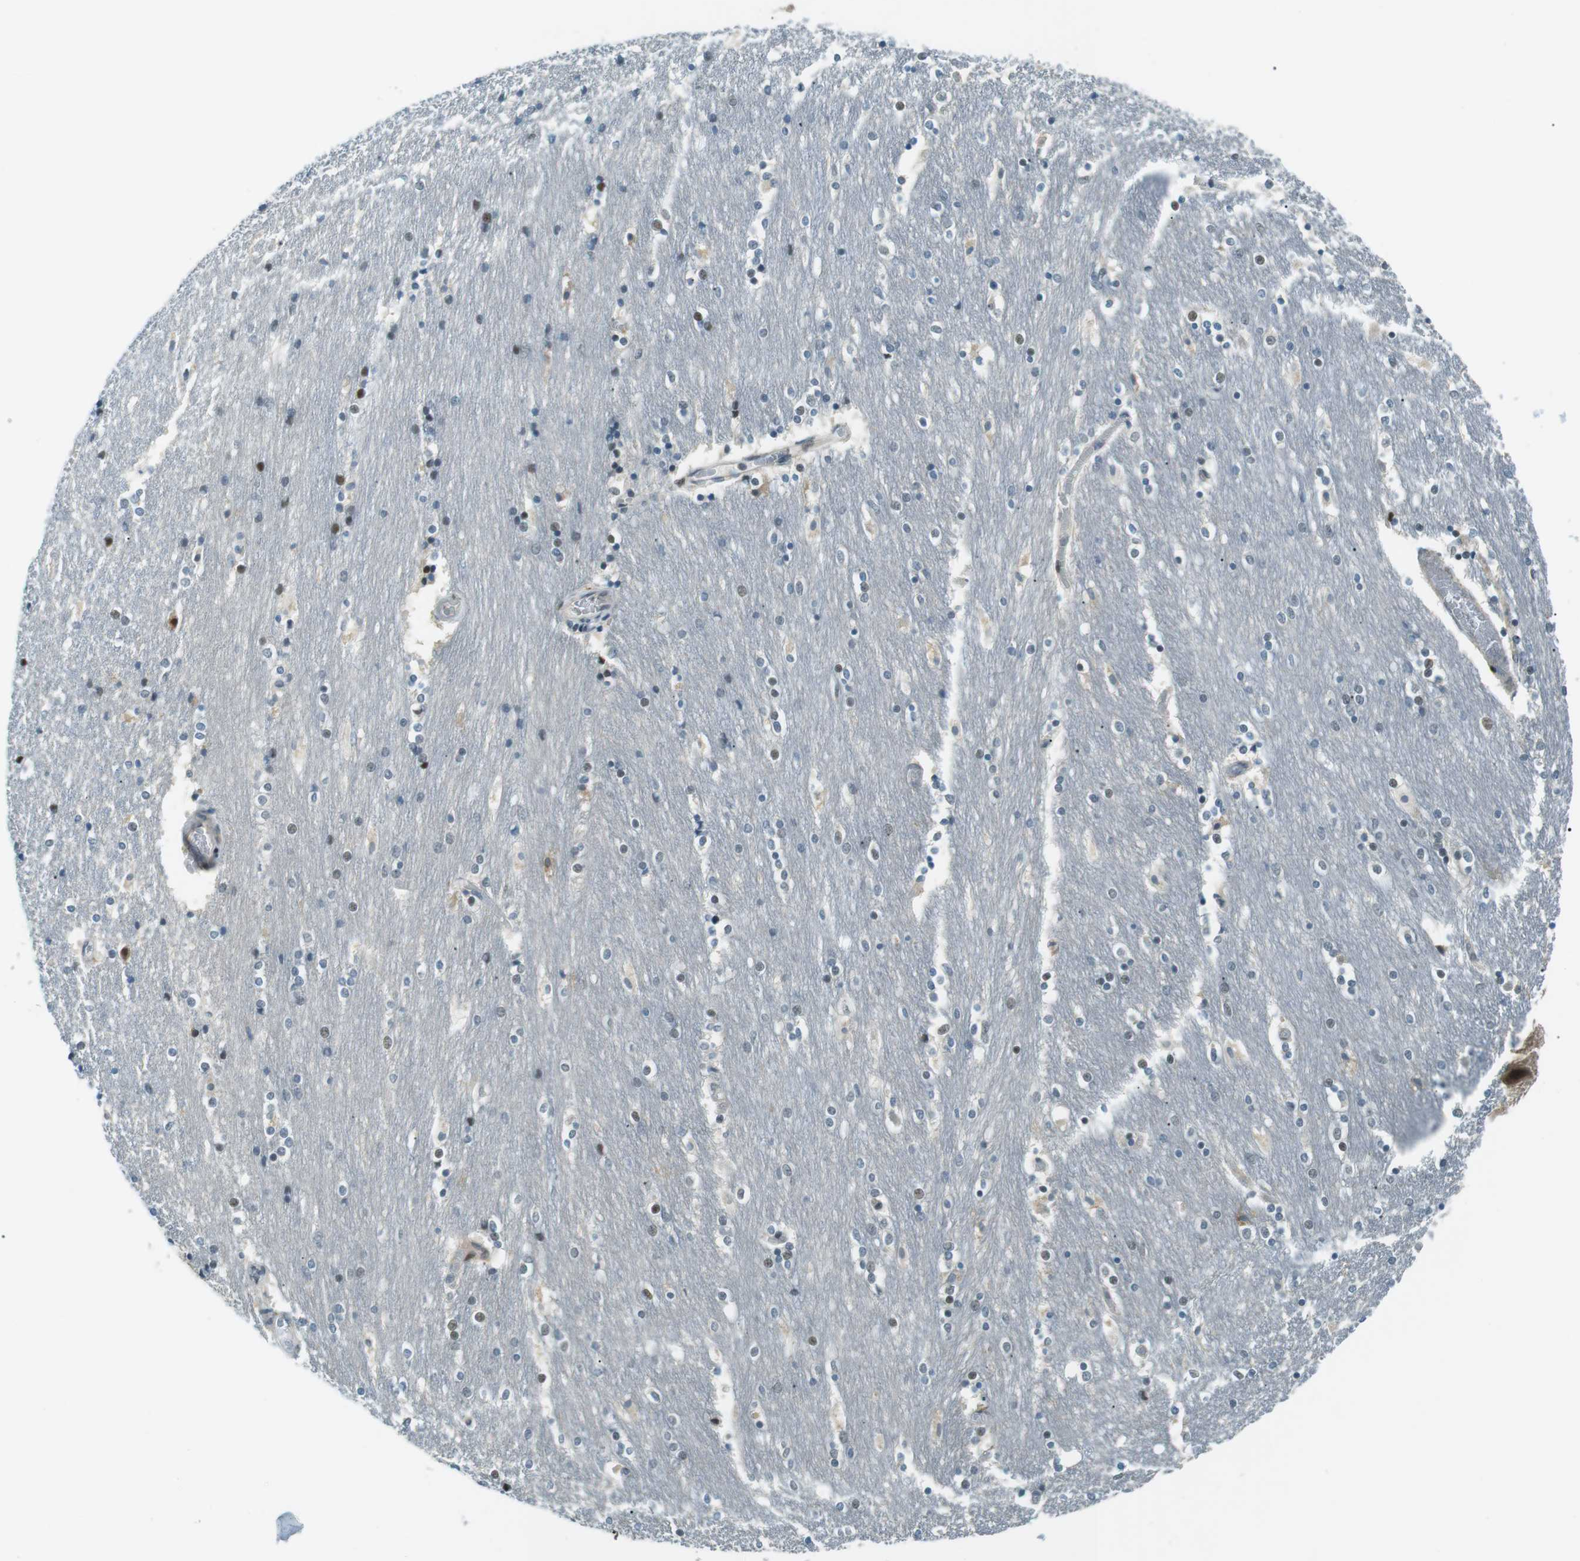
{"staining": {"intensity": "moderate", "quantity": "<25%", "location": "nuclear"}, "tissue": "caudate", "cell_type": "Glial cells", "image_type": "normal", "snomed": [{"axis": "morphology", "description": "Normal tissue, NOS"}, {"axis": "topography", "description": "Lateral ventricle wall"}], "caption": "Benign caudate demonstrates moderate nuclear staining in about <25% of glial cells Ihc stains the protein in brown and the nuclei are stained blue..", "gene": "PJA1", "patient": {"sex": "female", "age": 54}}